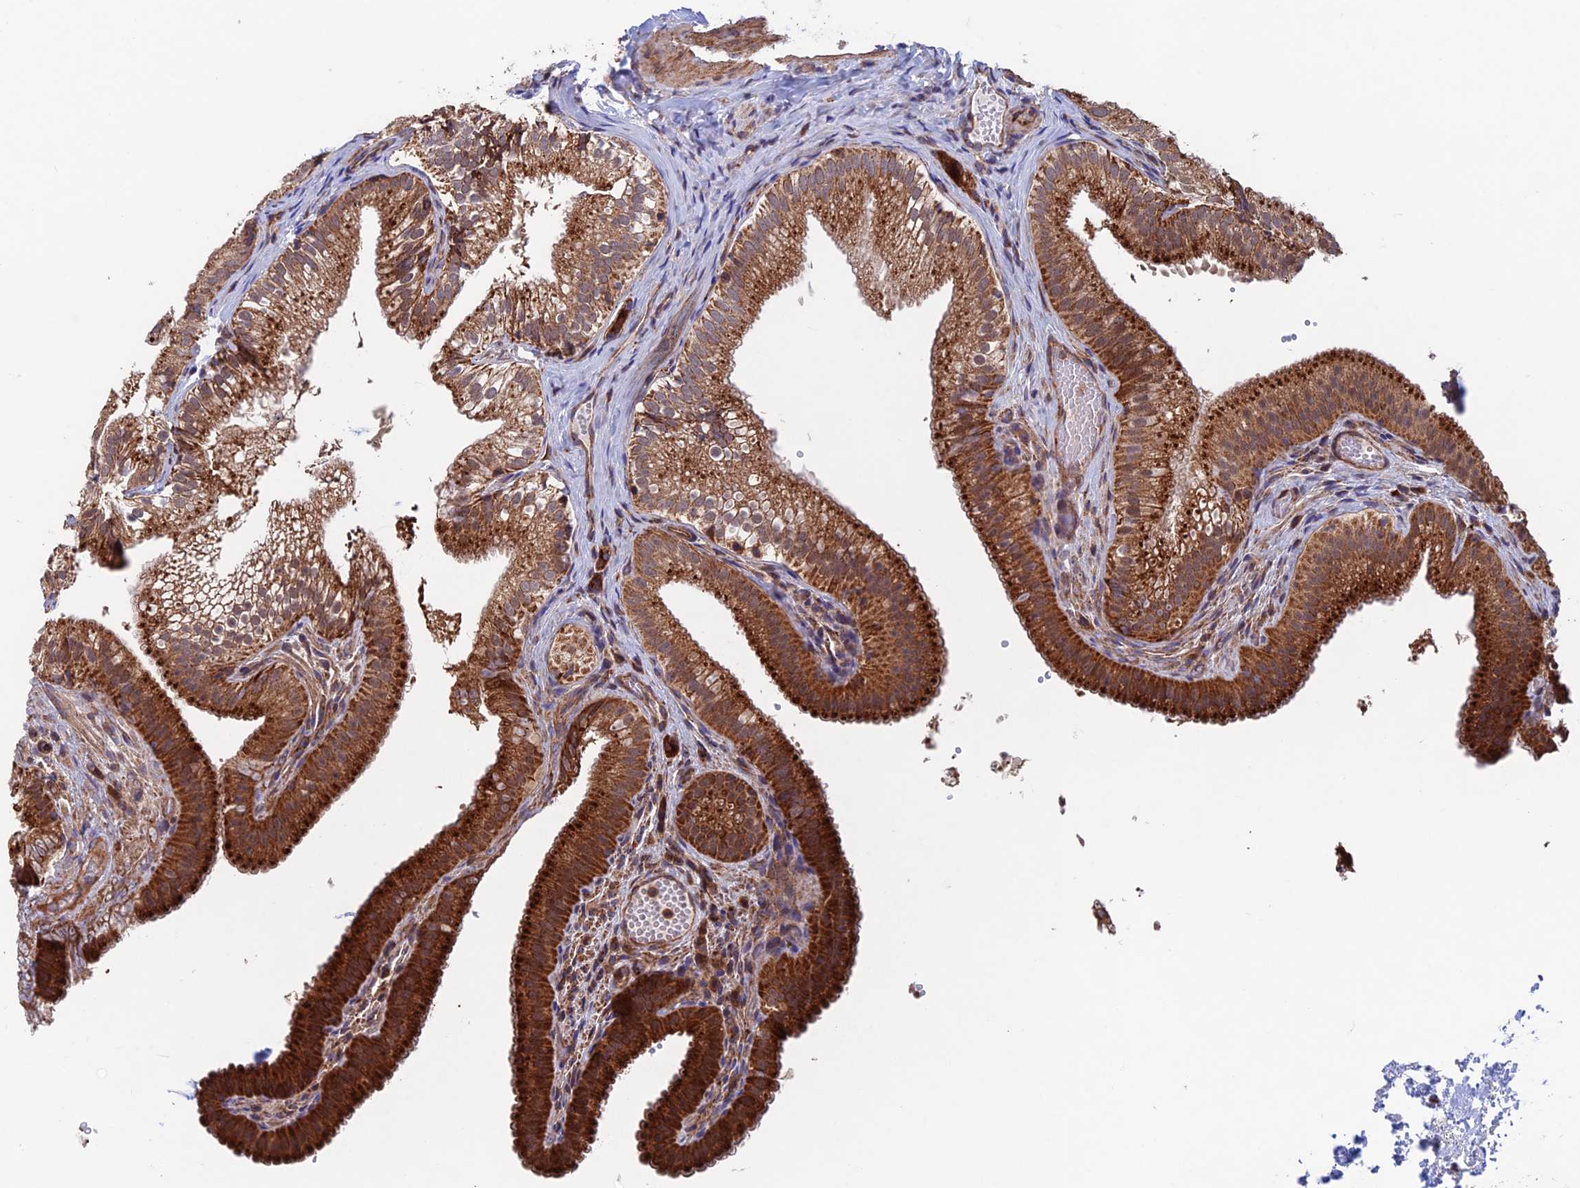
{"staining": {"intensity": "strong", "quantity": ">75%", "location": "cytoplasmic/membranous"}, "tissue": "gallbladder", "cell_type": "Glandular cells", "image_type": "normal", "snomed": [{"axis": "morphology", "description": "Normal tissue, NOS"}, {"axis": "topography", "description": "Gallbladder"}], "caption": "IHC staining of unremarkable gallbladder, which displays high levels of strong cytoplasmic/membranous staining in about >75% of glandular cells indicating strong cytoplasmic/membranous protein staining. The staining was performed using DAB (3,3'-diaminobenzidine) (brown) for protein detection and nuclei were counterstained in hematoxylin (blue).", "gene": "MRPL1", "patient": {"sex": "female", "age": 30}}